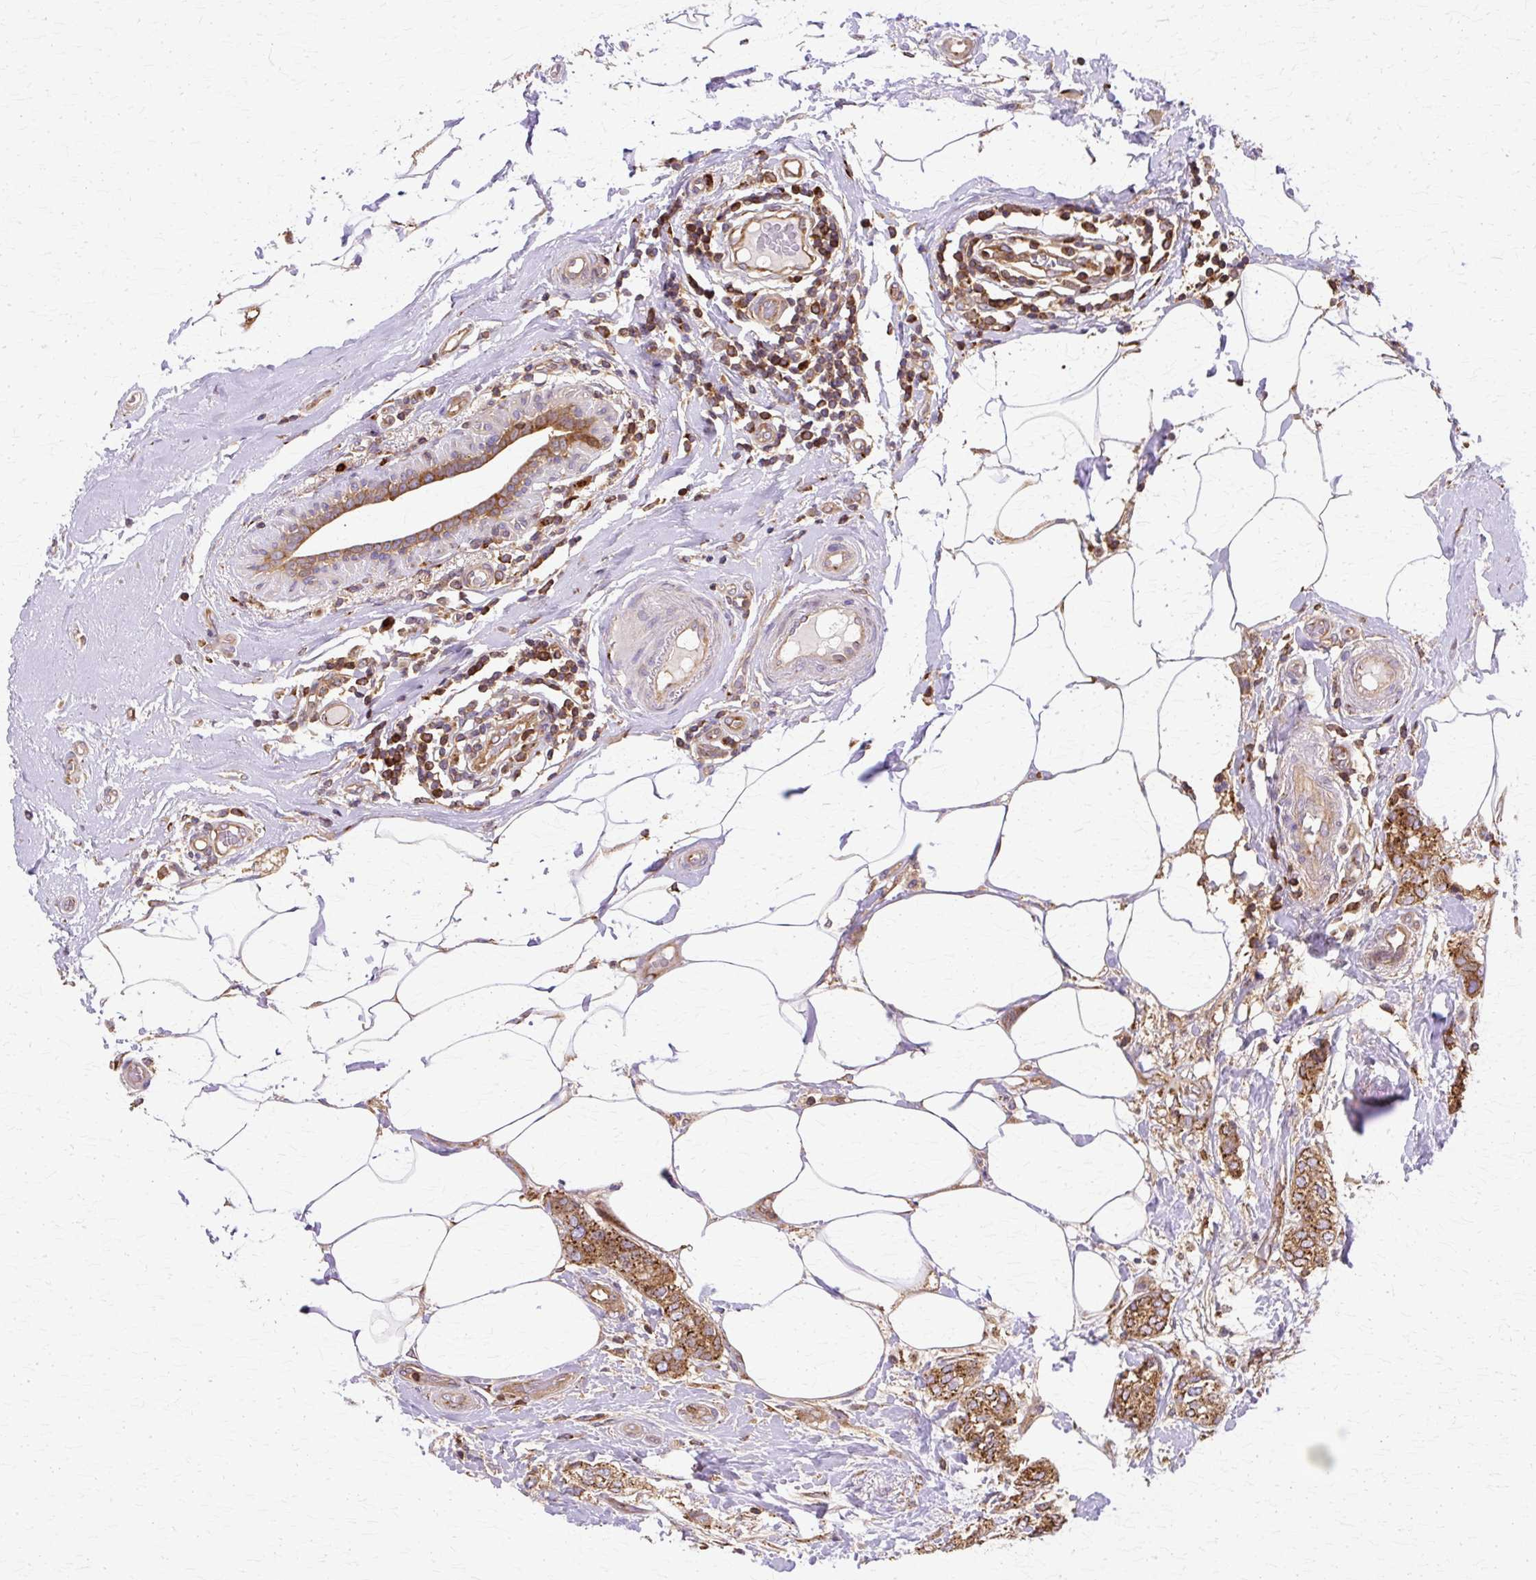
{"staining": {"intensity": "strong", "quantity": ">75%", "location": "cytoplasmic/membranous"}, "tissue": "breast cancer", "cell_type": "Tumor cells", "image_type": "cancer", "snomed": [{"axis": "morphology", "description": "Duct carcinoma"}, {"axis": "topography", "description": "Breast"}], "caption": "Immunohistochemical staining of breast cancer reveals high levels of strong cytoplasmic/membranous staining in approximately >75% of tumor cells.", "gene": "COPB1", "patient": {"sex": "female", "age": 73}}